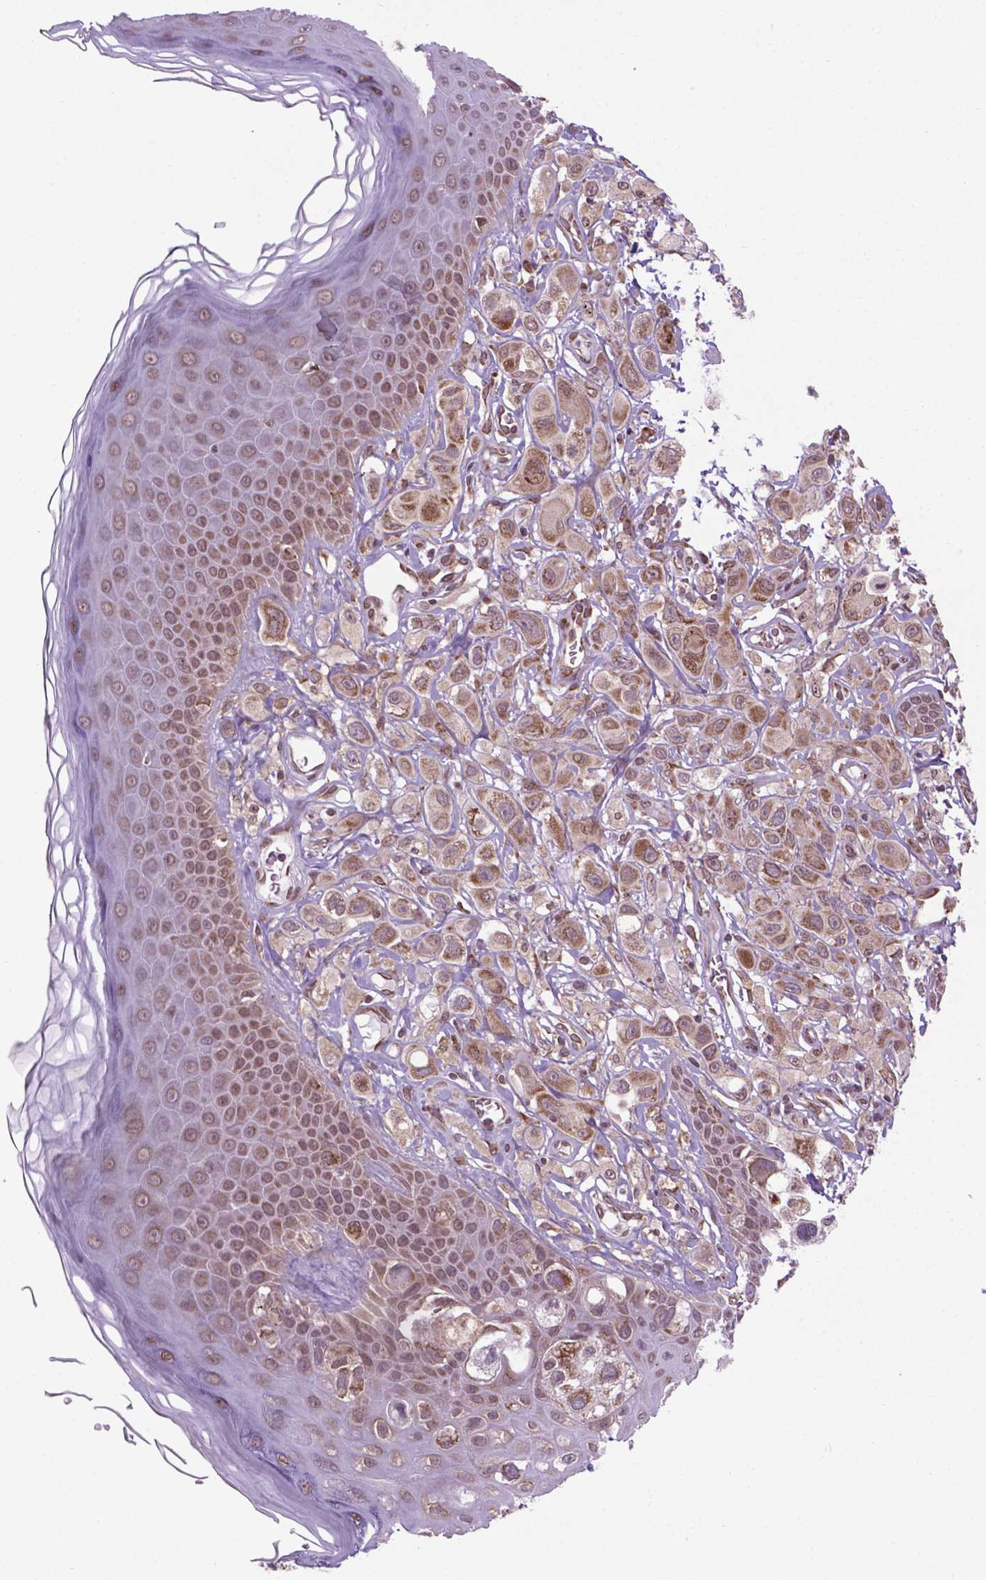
{"staining": {"intensity": "moderate", "quantity": ">75%", "location": "cytoplasmic/membranous"}, "tissue": "melanoma", "cell_type": "Tumor cells", "image_type": "cancer", "snomed": [{"axis": "morphology", "description": "Malignant melanoma, NOS"}, {"axis": "topography", "description": "Skin"}], "caption": "A photomicrograph of malignant melanoma stained for a protein exhibits moderate cytoplasmic/membranous brown staining in tumor cells. Using DAB (3,3'-diaminobenzidine) (brown) and hematoxylin (blue) stains, captured at high magnification using brightfield microscopy.", "gene": "WDR83OS", "patient": {"sex": "male", "age": 67}}